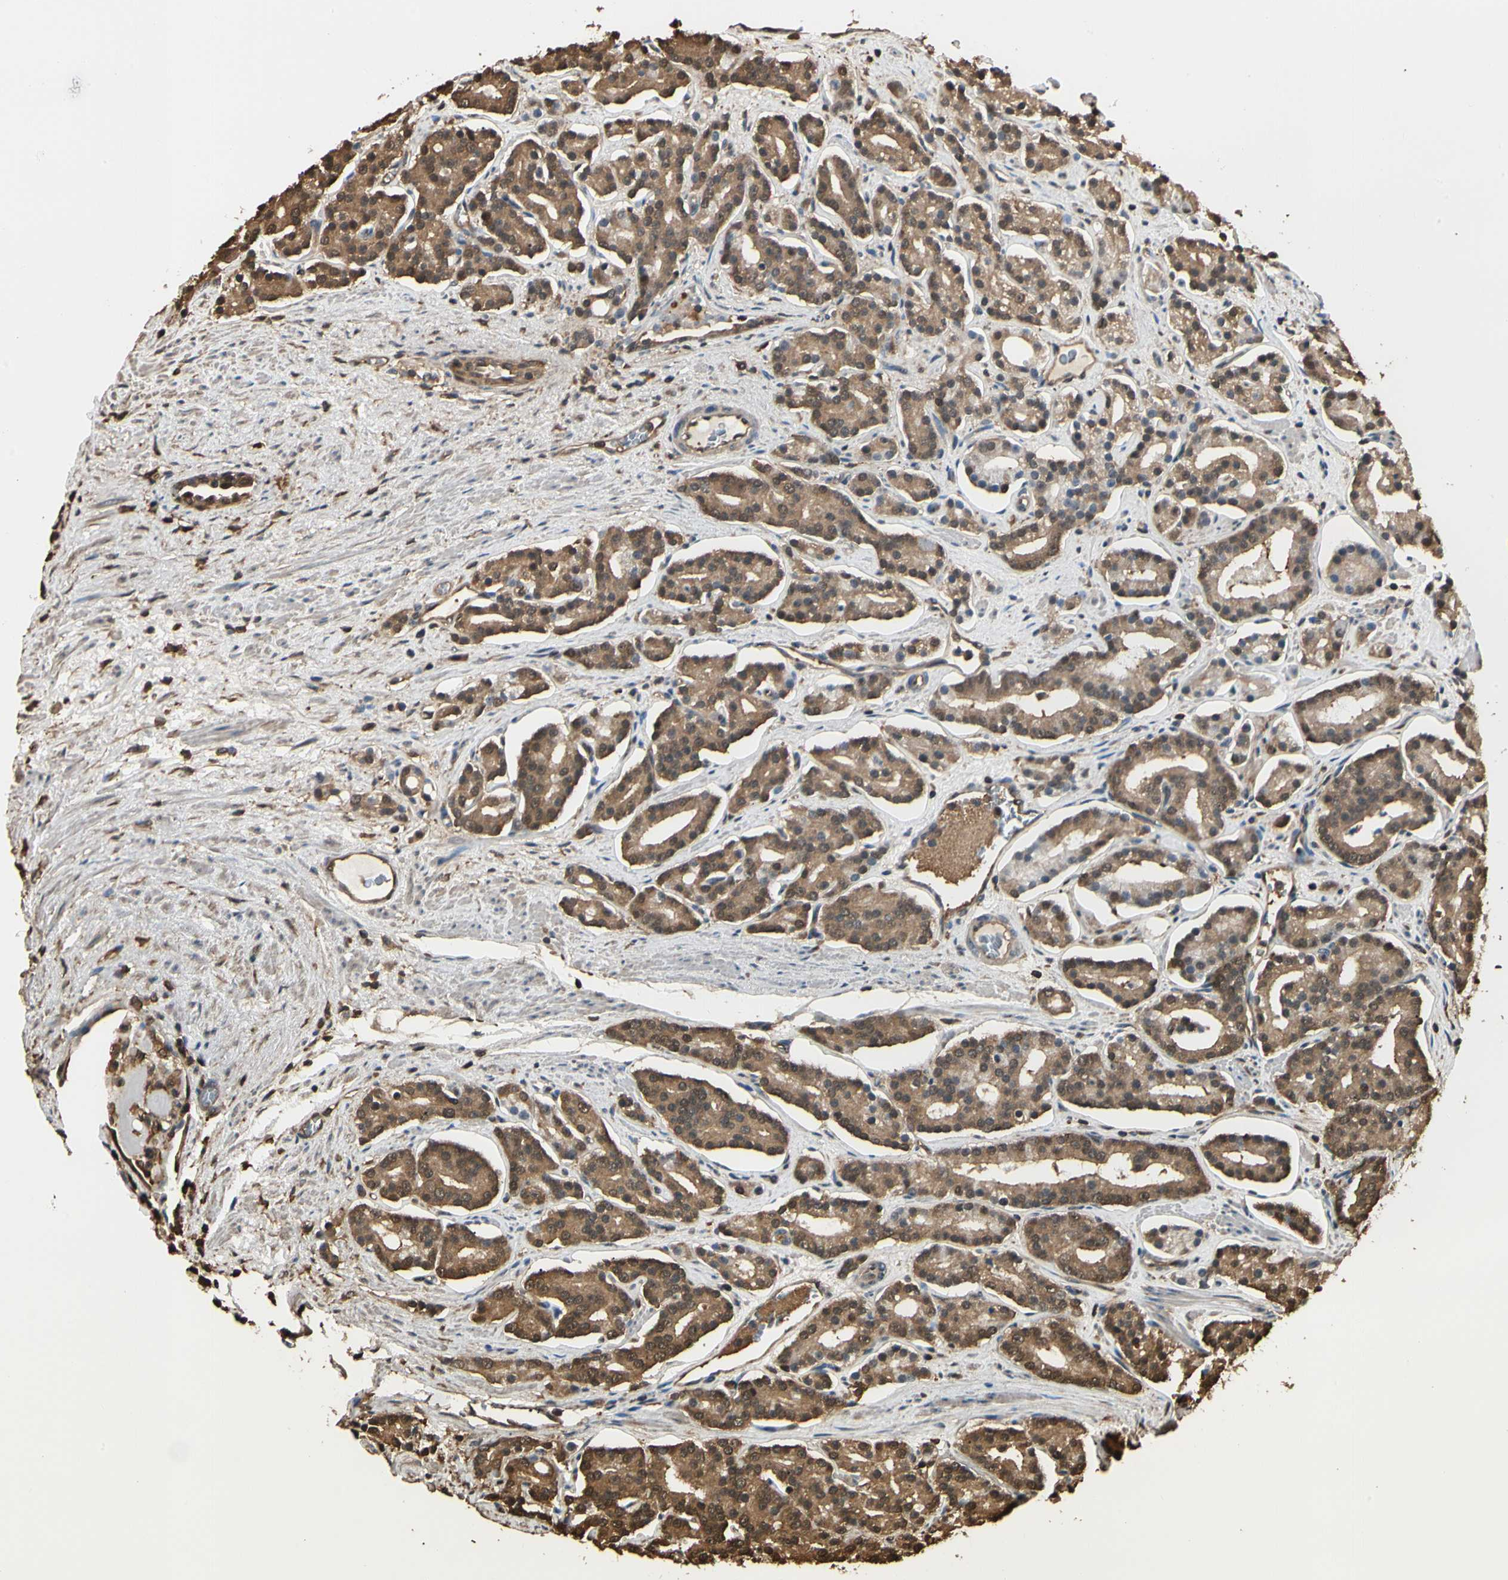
{"staining": {"intensity": "moderate", "quantity": ">75%", "location": "cytoplasmic/membranous,nuclear"}, "tissue": "prostate cancer", "cell_type": "Tumor cells", "image_type": "cancer", "snomed": [{"axis": "morphology", "description": "Adenocarcinoma, Low grade"}, {"axis": "topography", "description": "Prostate"}], "caption": "Moderate cytoplasmic/membranous and nuclear expression is appreciated in approximately >75% of tumor cells in prostate adenocarcinoma (low-grade).", "gene": "YWHAE", "patient": {"sex": "male", "age": 63}}